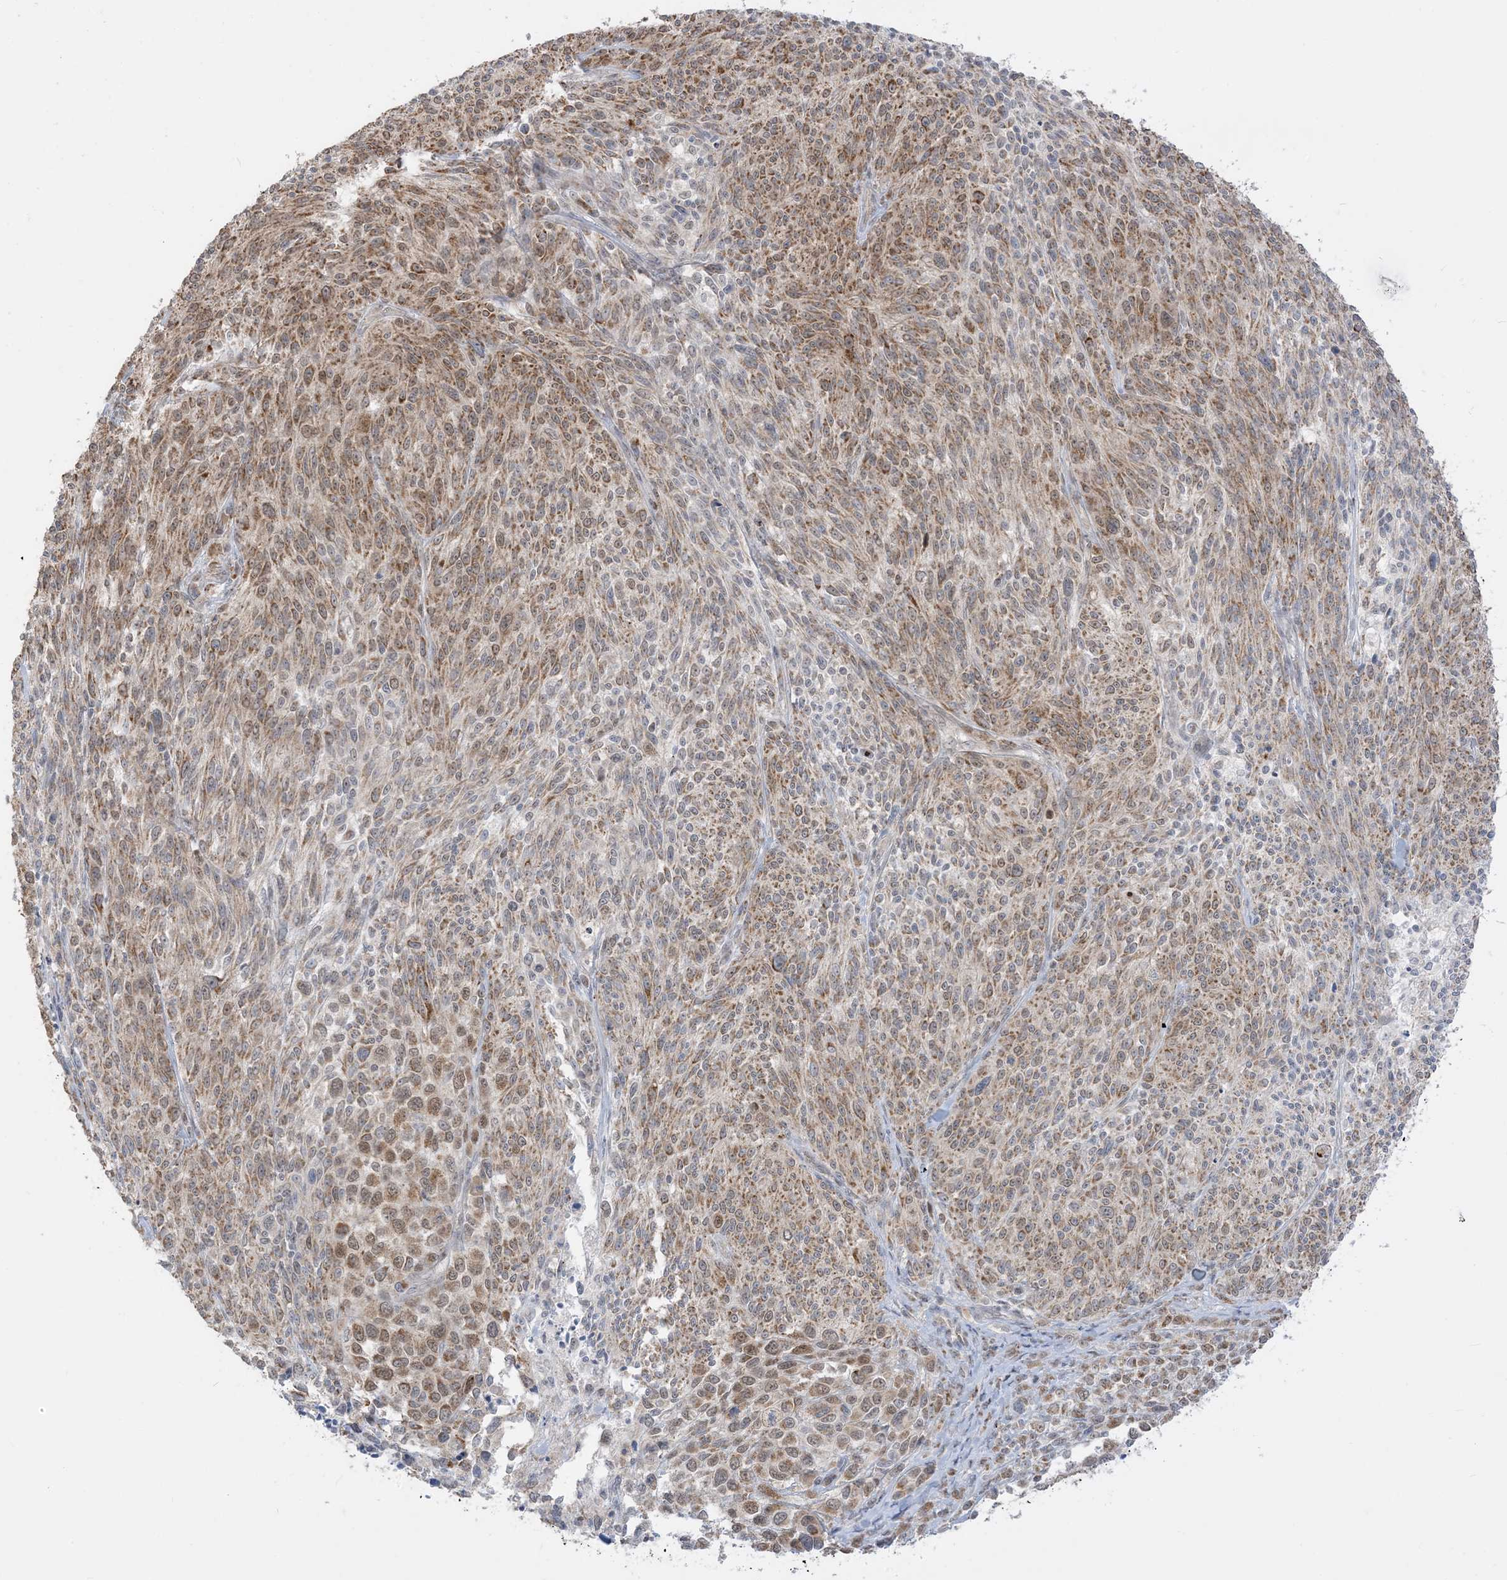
{"staining": {"intensity": "moderate", "quantity": ">75%", "location": "cytoplasmic/membranous"}, "tissue": "melanoma", "cell_type": "Tumor cells", "image_type": "cancer", "snomed": [{"axis": "morphology", "description": "Malignant melanoma, NOS"}, {"axis": "topography", "description": "Skin of trunk"}], "caption": "Immunohistochemistry of melanoma exhibits medium levels of moderate cytoplasmic/membranous expression in approximately >75% of tumor cells.", "gene": "KANSL3", "patient": {"sex": "male", "age": 71}}